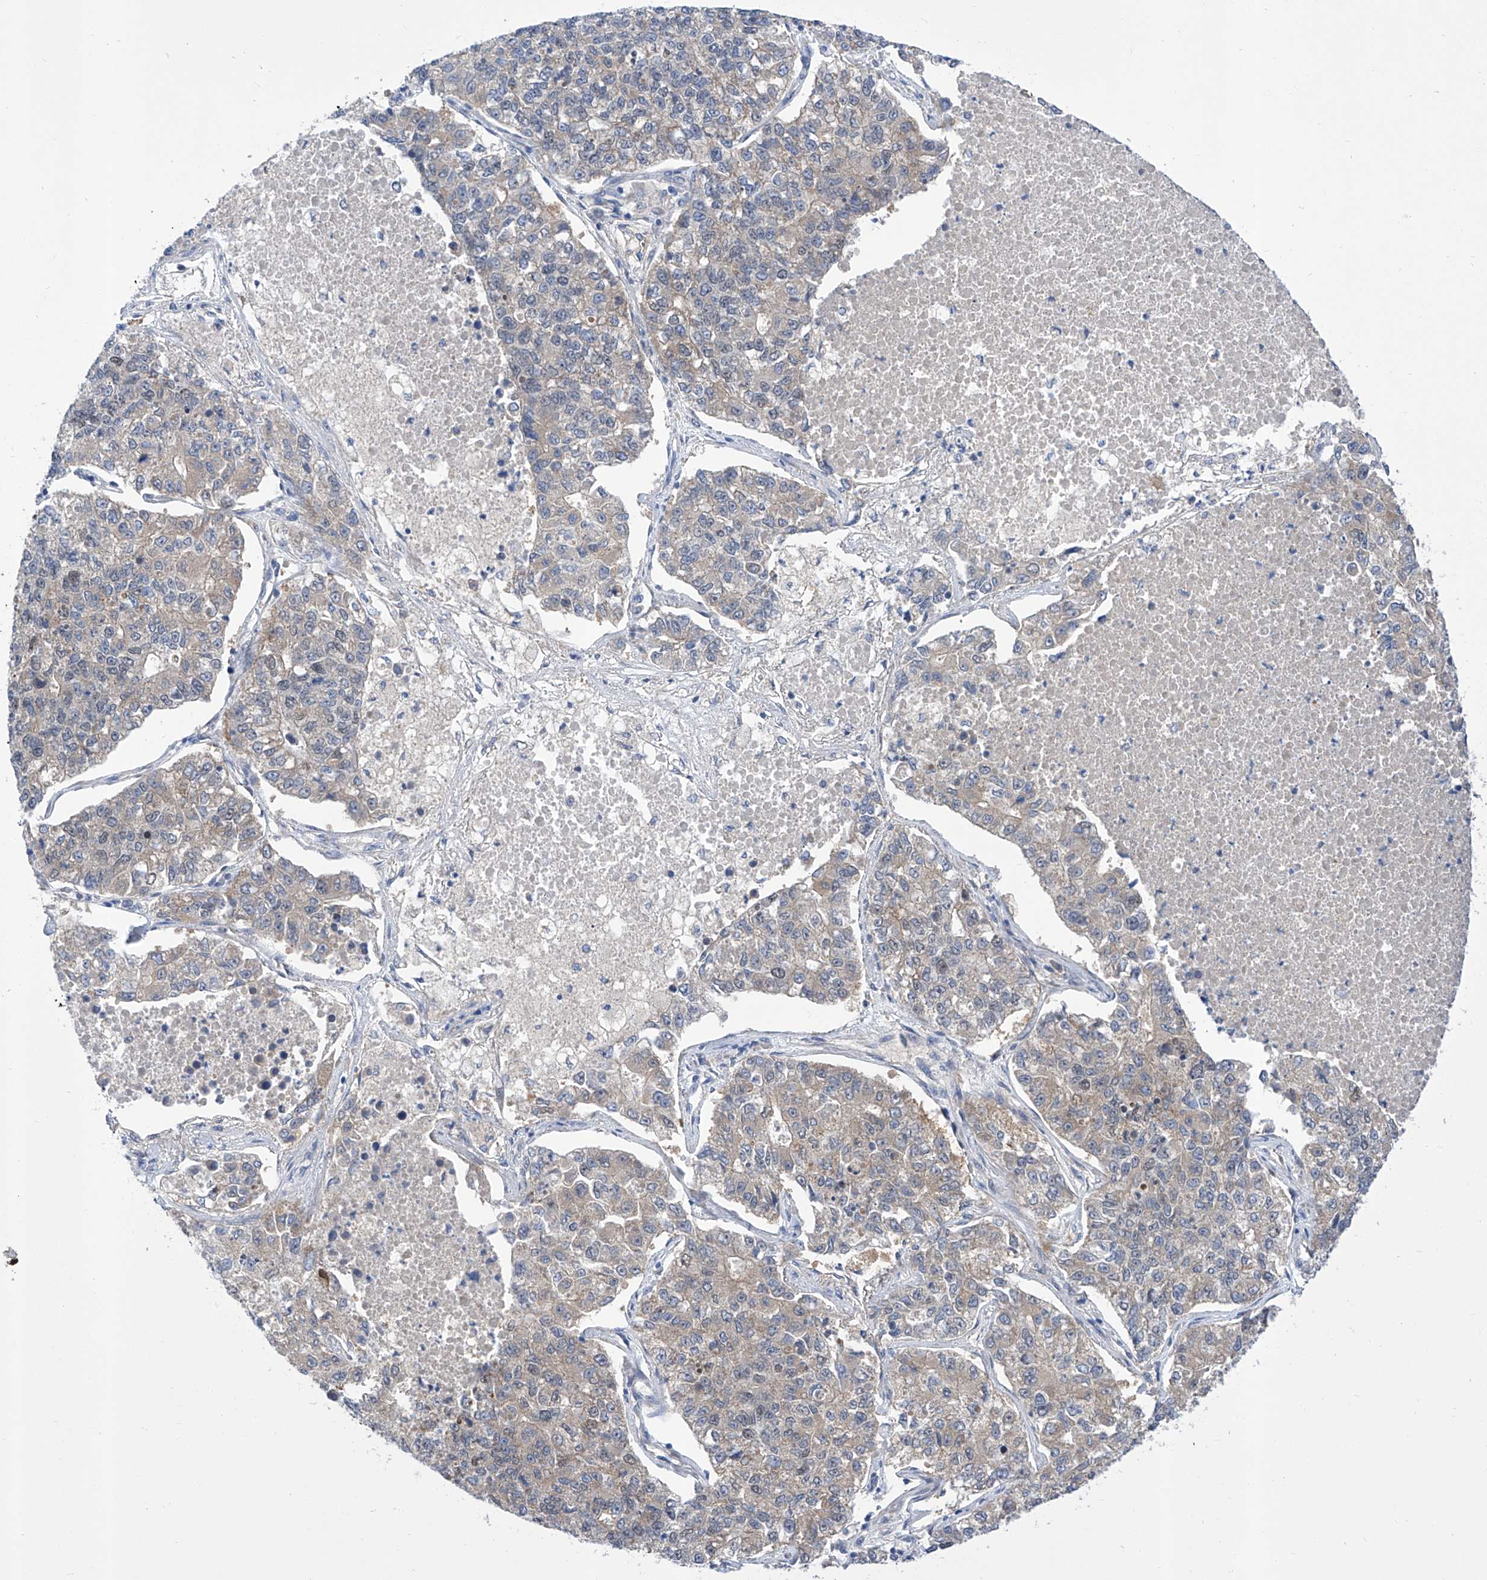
{"staining": {"intensity": "weak", "quantity": "25%-75%", "location": "cytoplasmic/membranous"}, "tissue": "lung cancer", "cell_type": "Tumor cells", "image_type": "cancer", "snomed": [{"axis": "morphology", "description": "Adenocarcinoma, NOS"}, {"axis": "topography", "description": "Lung"}], "caption": "A high-resolution histopathology image shows immunohistochemistry (IHC) staining of lung cancer (adenocarcinoma), which shows weak cytoplasmic/membranous expression in approximately 25%-75% of tumor cells. (Brightfield microscopy of DAB IHC at high magnification).", "gene": "SRBD1", "patient": {"sex": "male", "age": 49}}